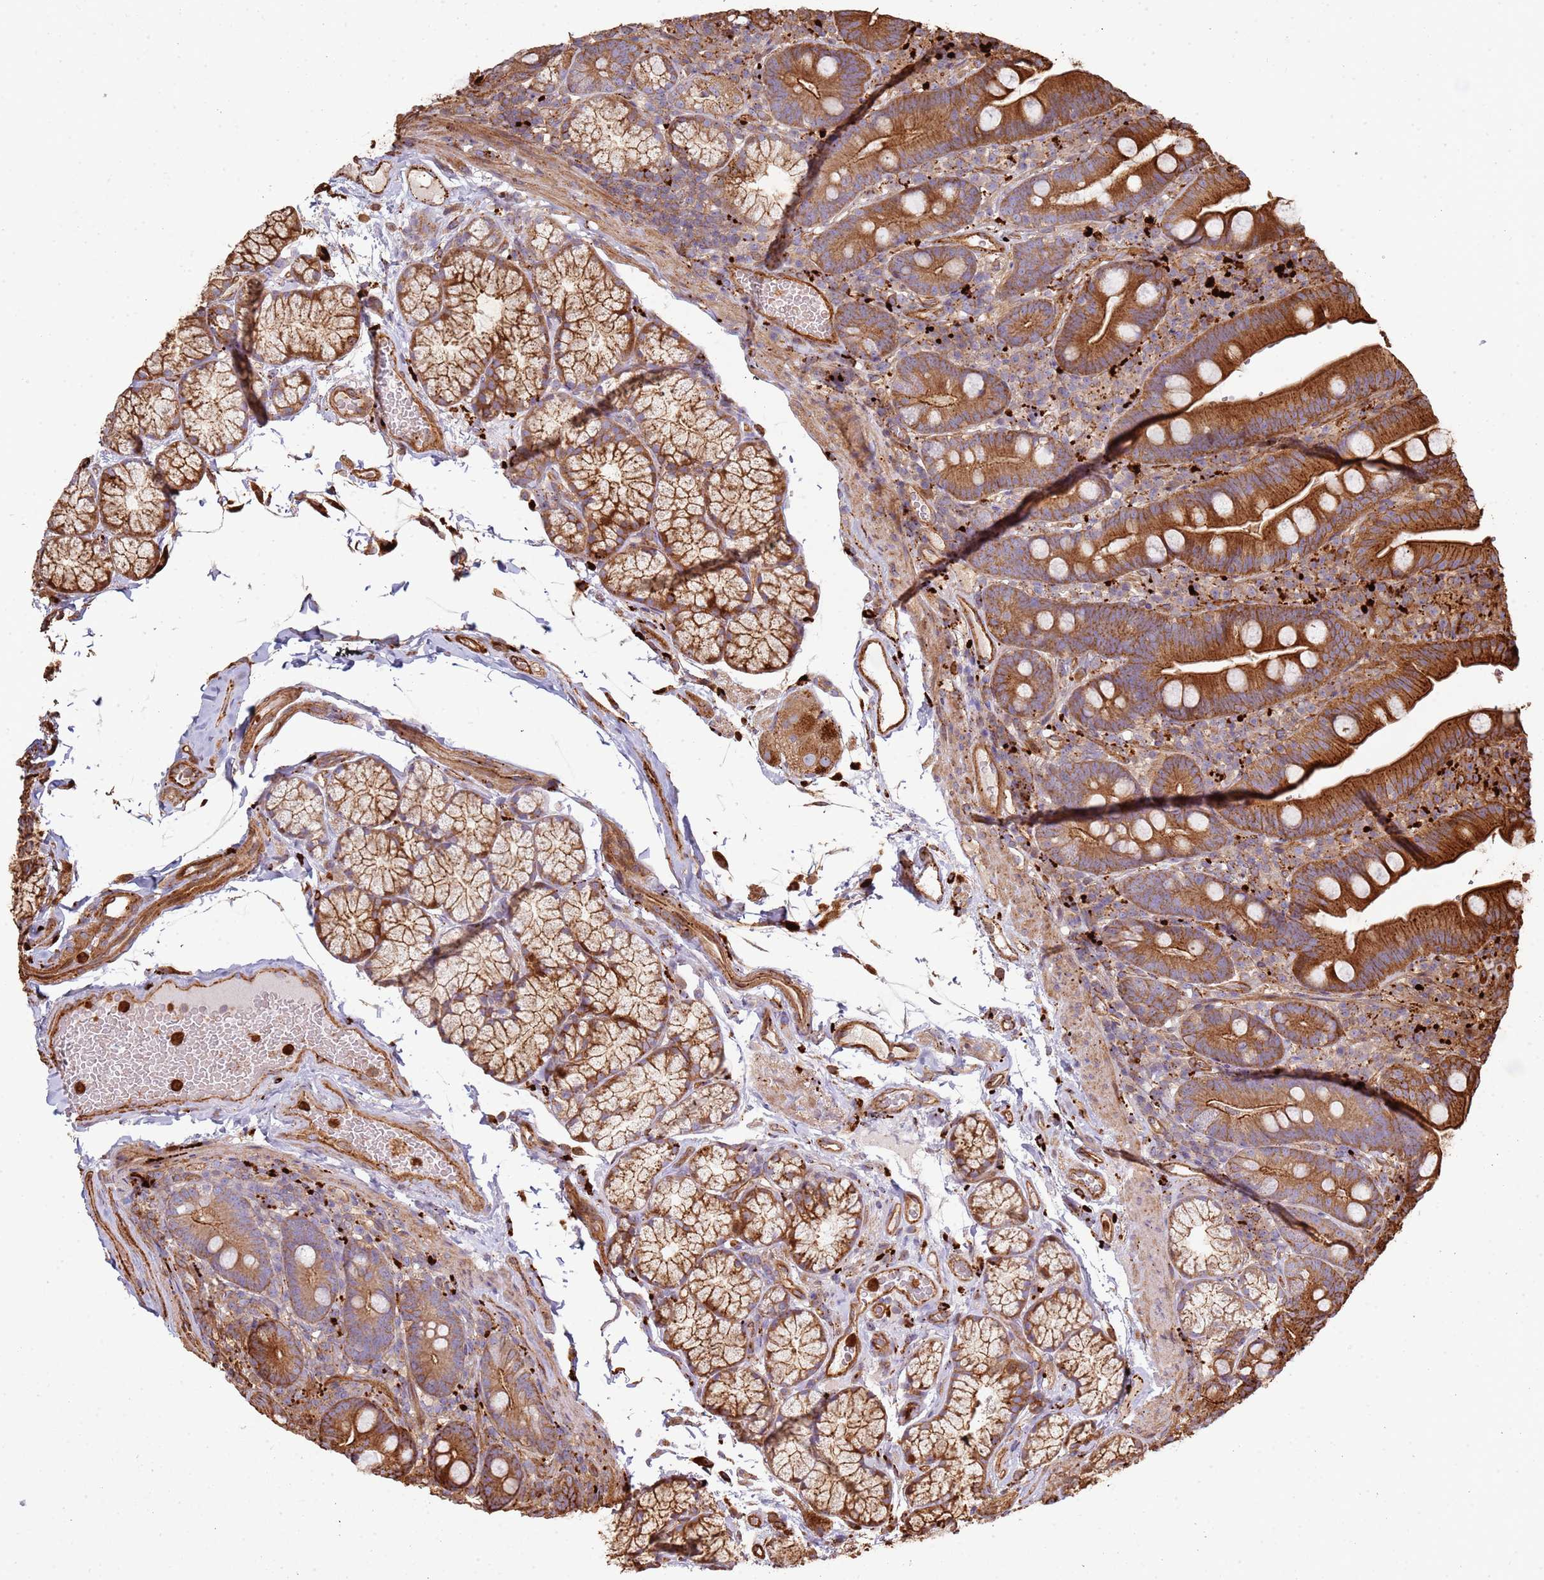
{"staining": {"intensity": "strong", "quantity": ">75%", "location": "cytoplasmic/membranous"}, "tissue": "duodenum", "cell_type": "Glandular cells", "image_type": "normal", "snomed": [{"axis": "morphology", "description": "Normal tissue, NOS"}, {"axis": "topography", "description": "Duodenum"}], "caption": "Glandular cells display high levels of strong cytoplasmic/membranous positivity in approximately >75% of cells in normal duodenum.", "gene": "NDUFAF4", "patient": {"sex": "female", "age": 67}}